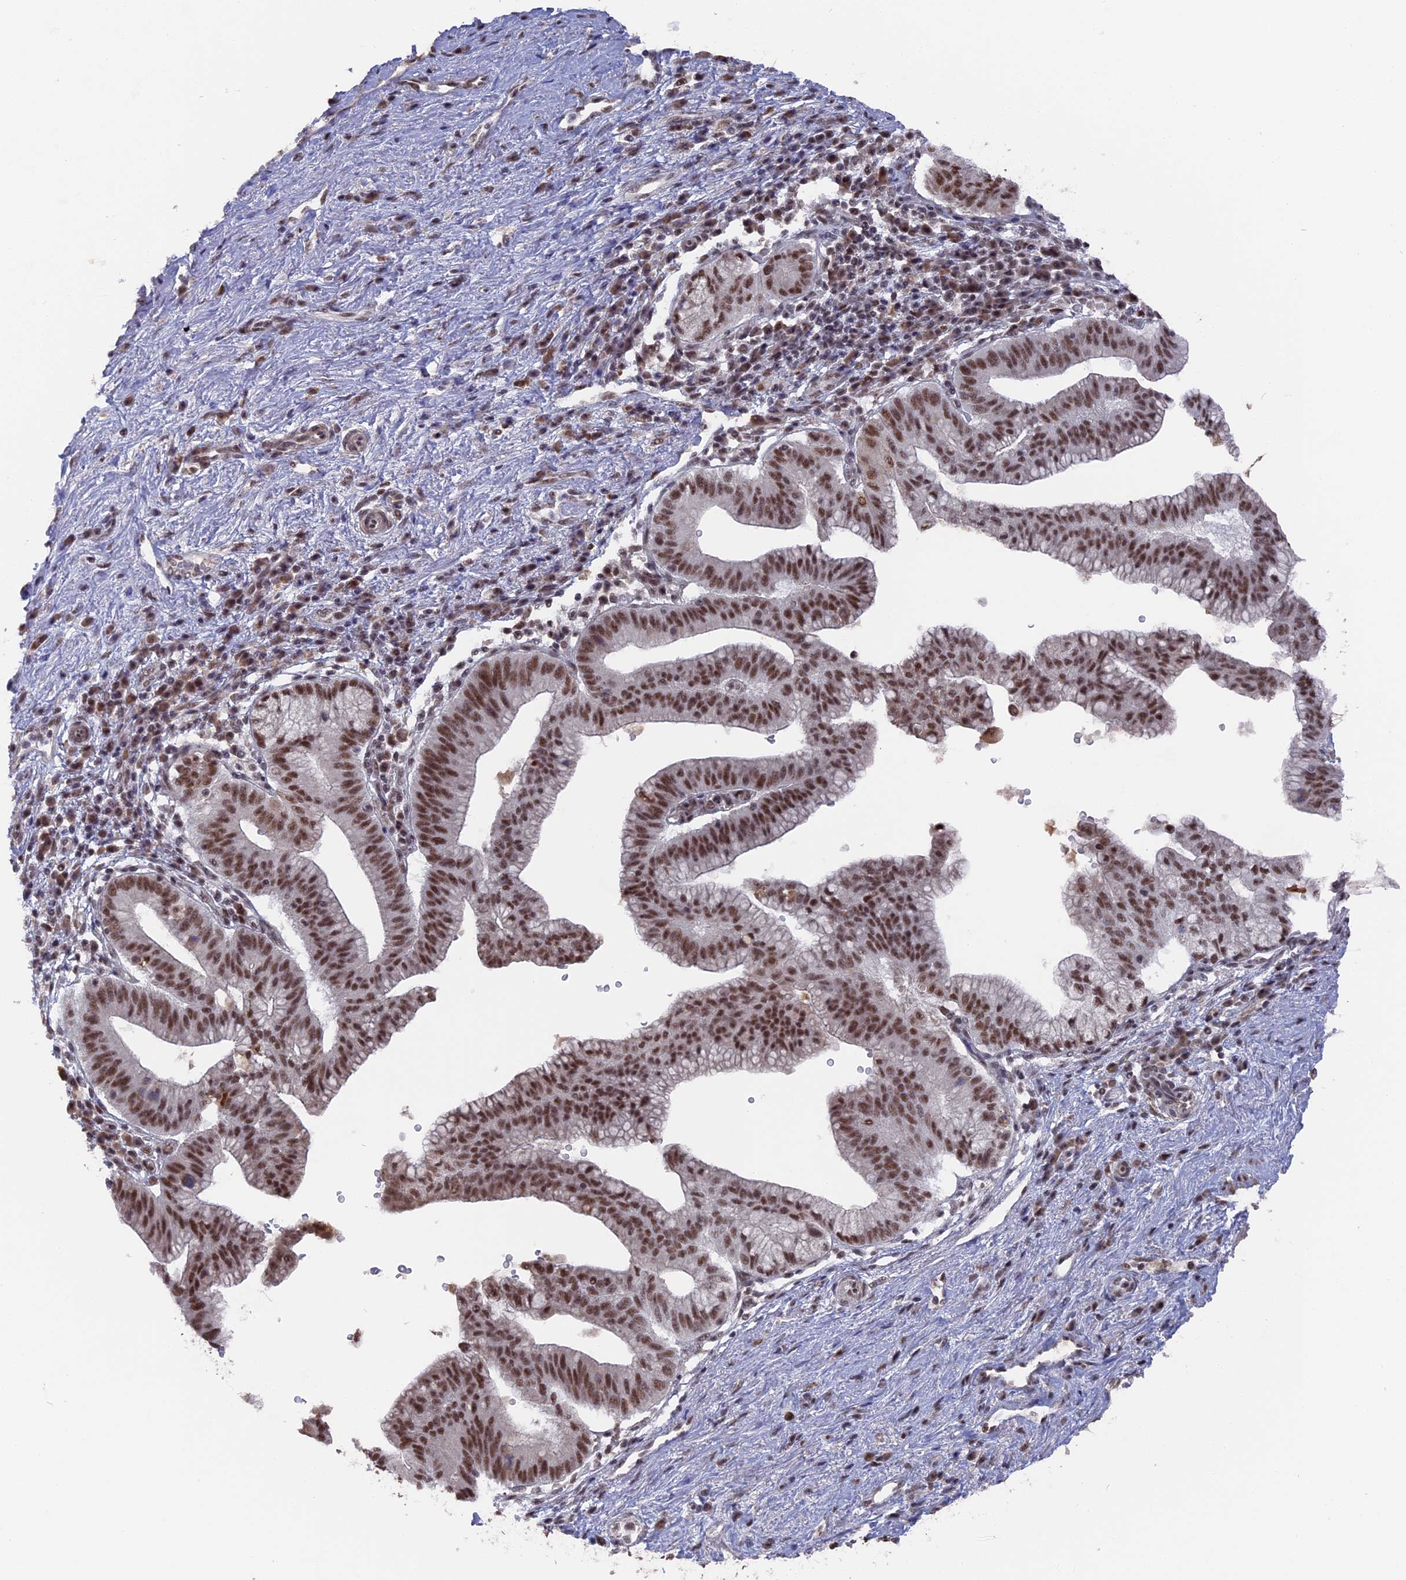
{"staining": {"intensity": "moderate", "quantity": ">75%", "location": "nuclear"}, "tissue": "pancreatic cancer", "cell_type": "Tumor cells", "image_type": "cancer", "snomed": [{"axis": "morphology", "description": "Adenocarcinoma, NOS"}, {"axis": "topography", "description": "Pancreas"}], "caption": "Moderate nuclear staining for a protein is identified in about >75% of tumor cells of pancreatic cancer using immunohistochemistry.", "gene": "SF3A2", "patient": {"sex": "male", "age": 68}}